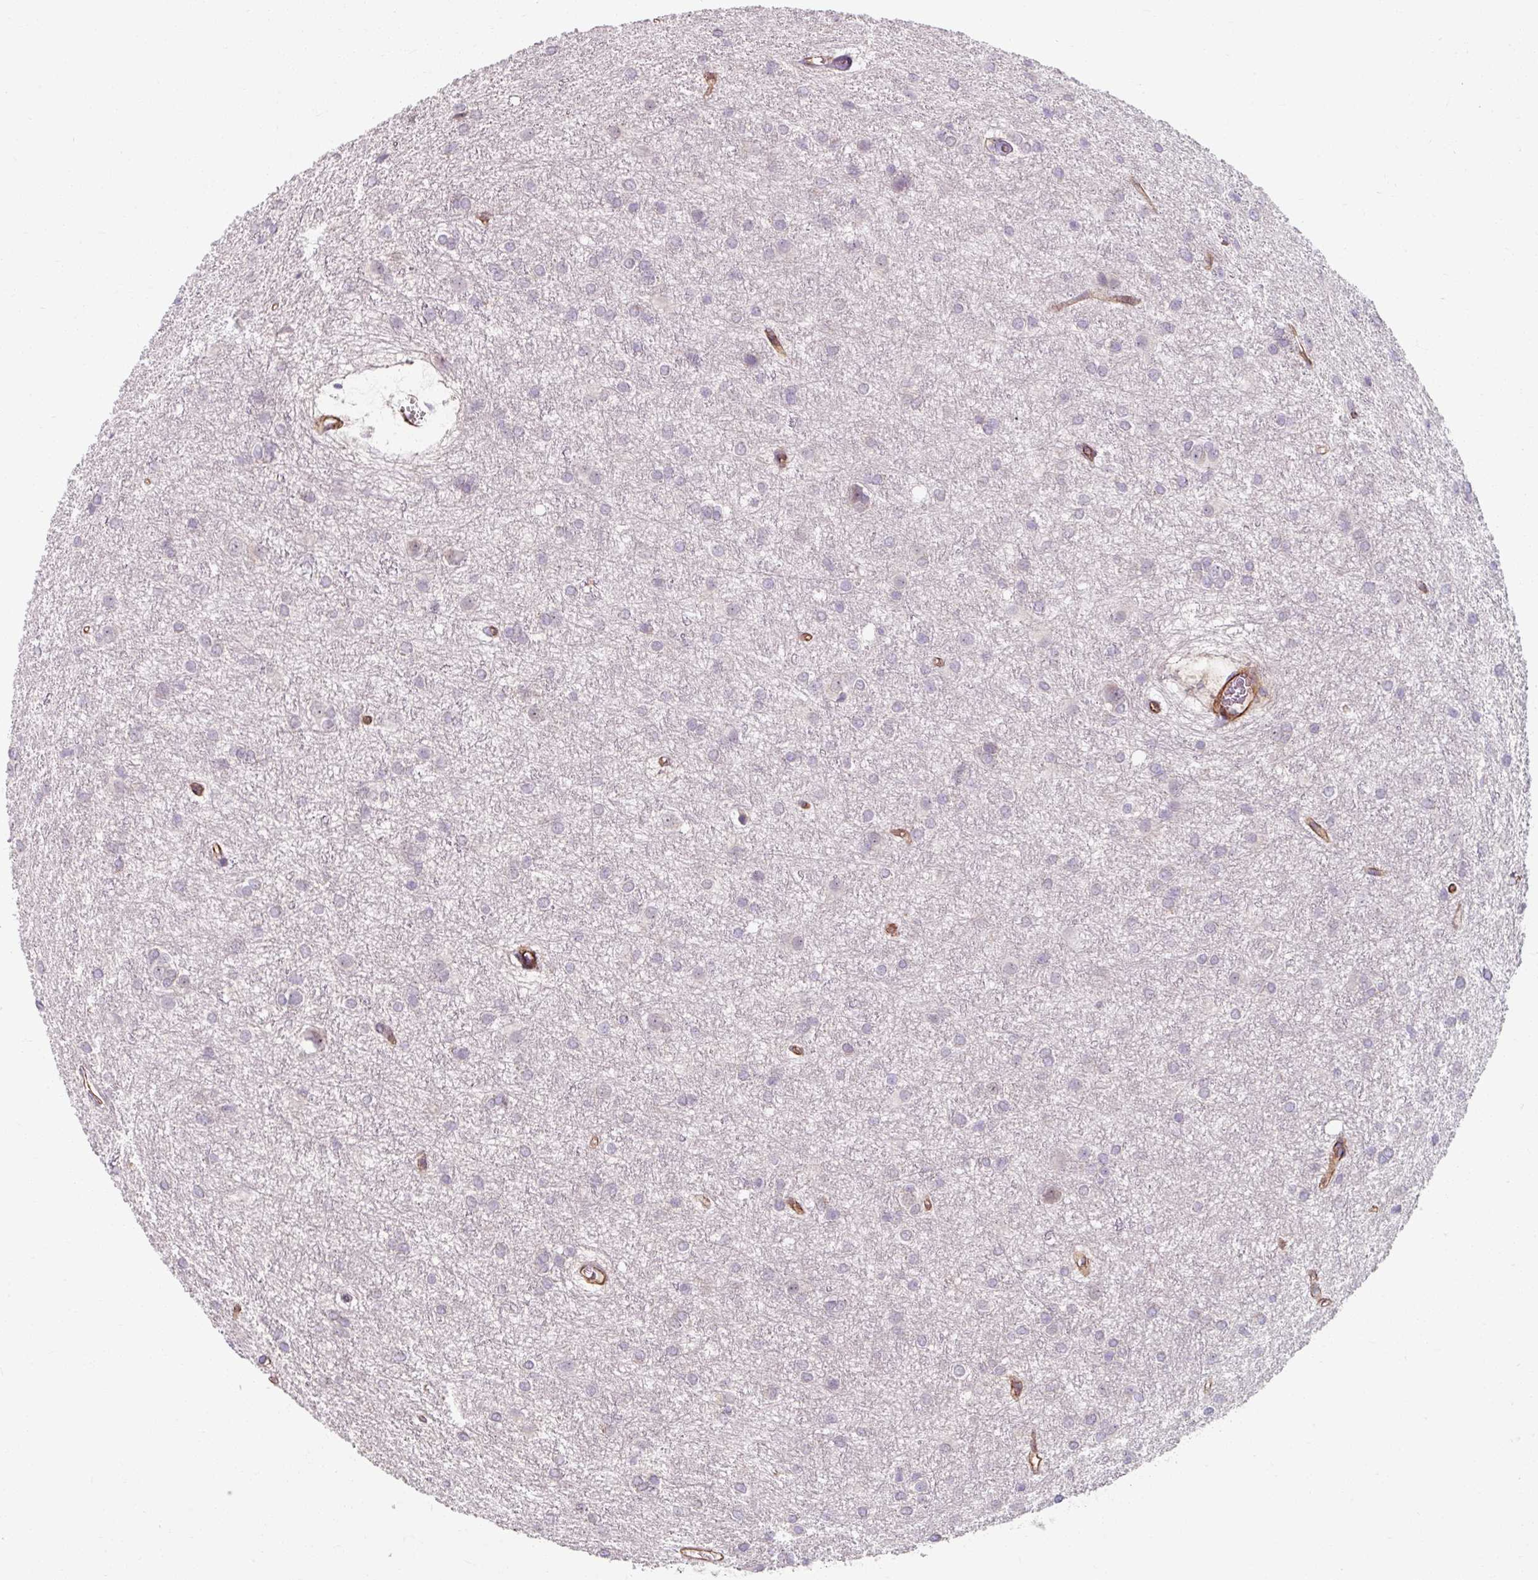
{"staining": {"intensity": "negative", "quantity": "none", "location": "none"}, "tissue": "glioma", "cell_type": "Tumor cells", "image_type": "cancer", "snomed": [{"axis": "morphology", "description": "Glioma, malignant, High grade"}, {"axis": "topography", "description": "Brain"}], "caption": "Human malignant high-grade glioma stained for a protein using IHC displays no staining in tumor cells.", "gene": "MRPS5", "patient": {"sex": "female", "age": 50}}